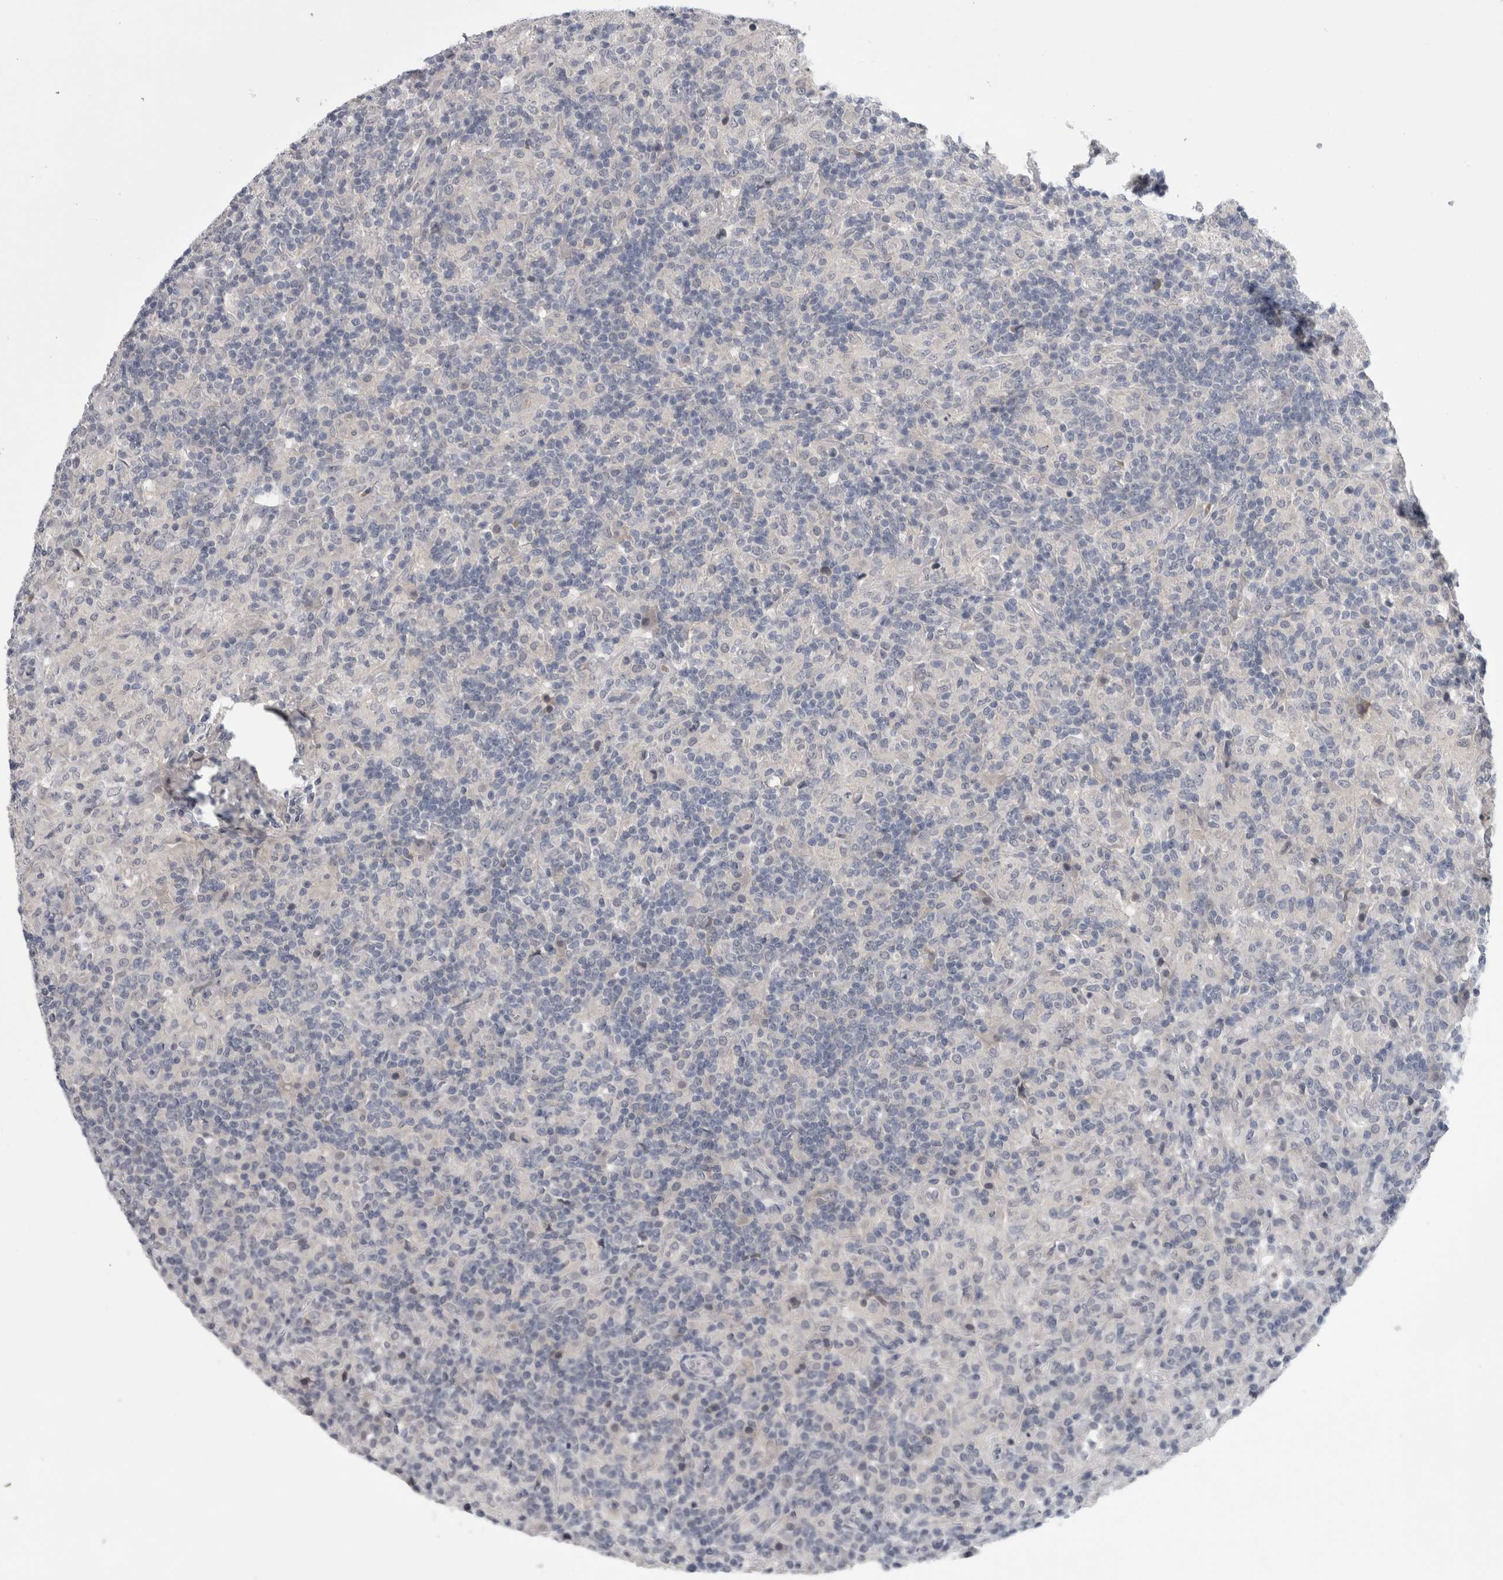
{"staining": {"intensity": "negative", "quantity": "none", "location": "none"}, "tissue": "lymphoma", "cell_type": "Tumor cells", "image_type": "cancer", "snomed": [{"axis": "morphology", "description": "Hodgkin's disease, NOS"}, {"axis": "topography", "description": "Lymph node"}], "caption": "Protein analysis of lymphoma exhibits no significant expression in tumor cells. (DAB (3,3'-diaminobenzidine) immunohistochemistry, high magnification).", "gene": "ZNF114", "patient": {"sex": "male", "age": 70}}